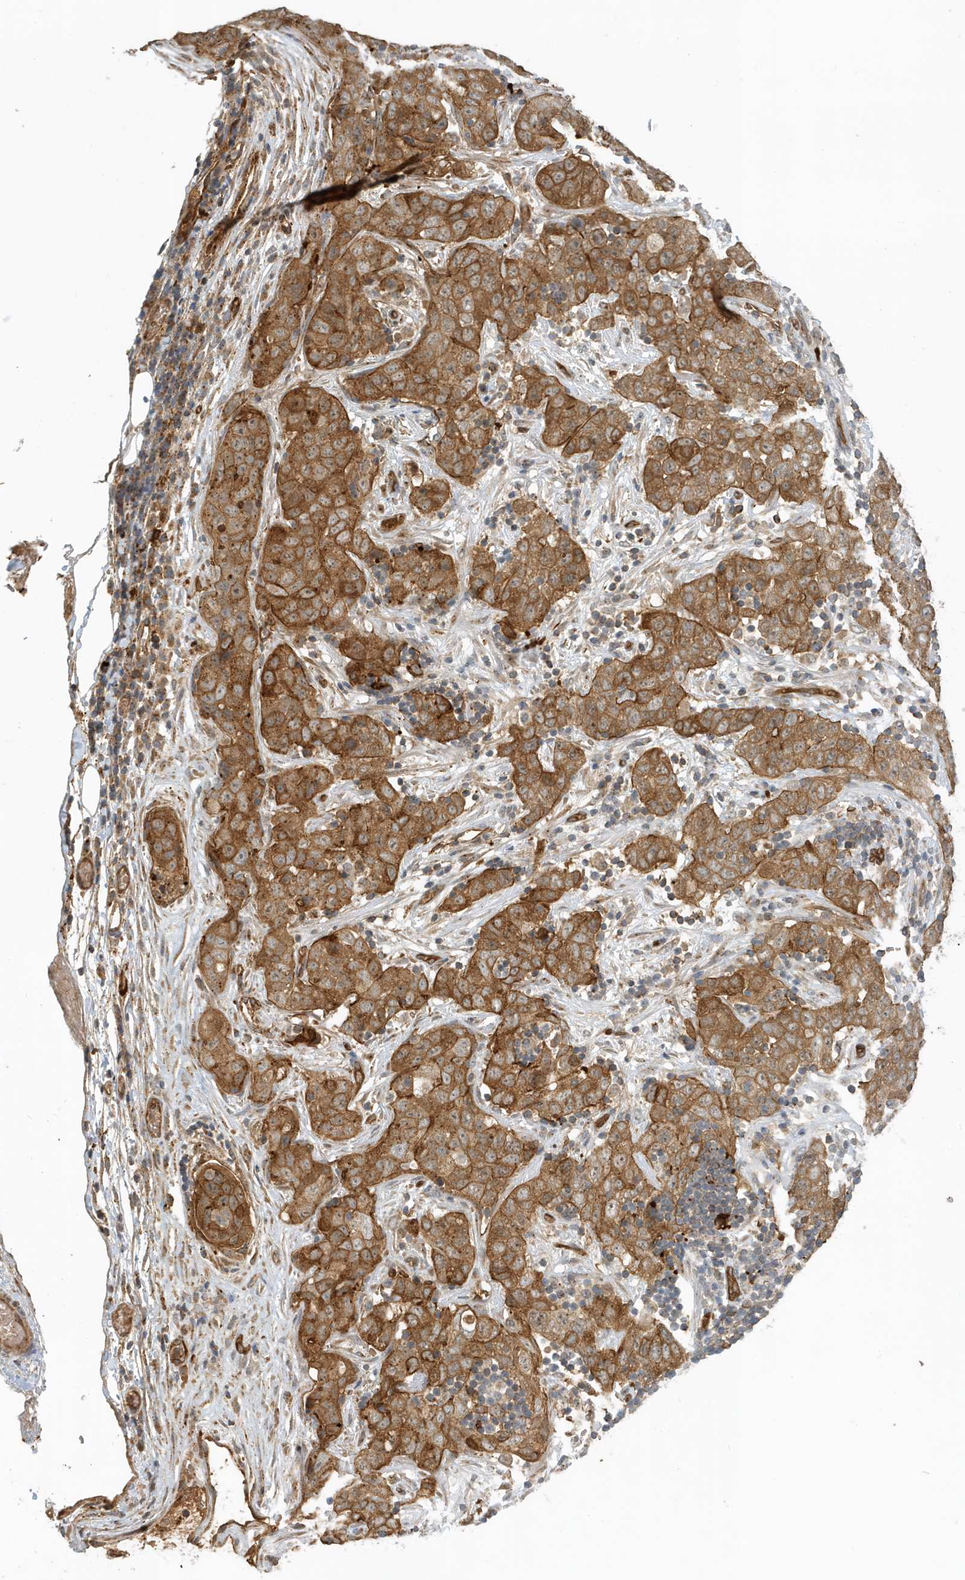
{"staining": {"intensity": "moderate", "quantity": ">75%", "location": "cytoplasmic/membranous"}, "tissue": "stomach cancer", "cell_type": "Tumor cells", "image_type": "cancer", "snomed": [{"axis": "morphology", "description": "Normal tissue, NOS"}, {"axis": "morphology", "description": "Adenocarcinoma, NOS"}, {"axis": "topography", "description": "Lymph node"}, {"axis": "topography", "description": "Stomach"}], "caption": "Stomach cancer (adenocarcinoma) was stained to show a protein in brown. There is medium levels of moderate cytoplasmic/membranous positivity in approximately >75% of tumor cells.", "gene": "FYCO1", "patient": {"sex": "male", "age": 48}}